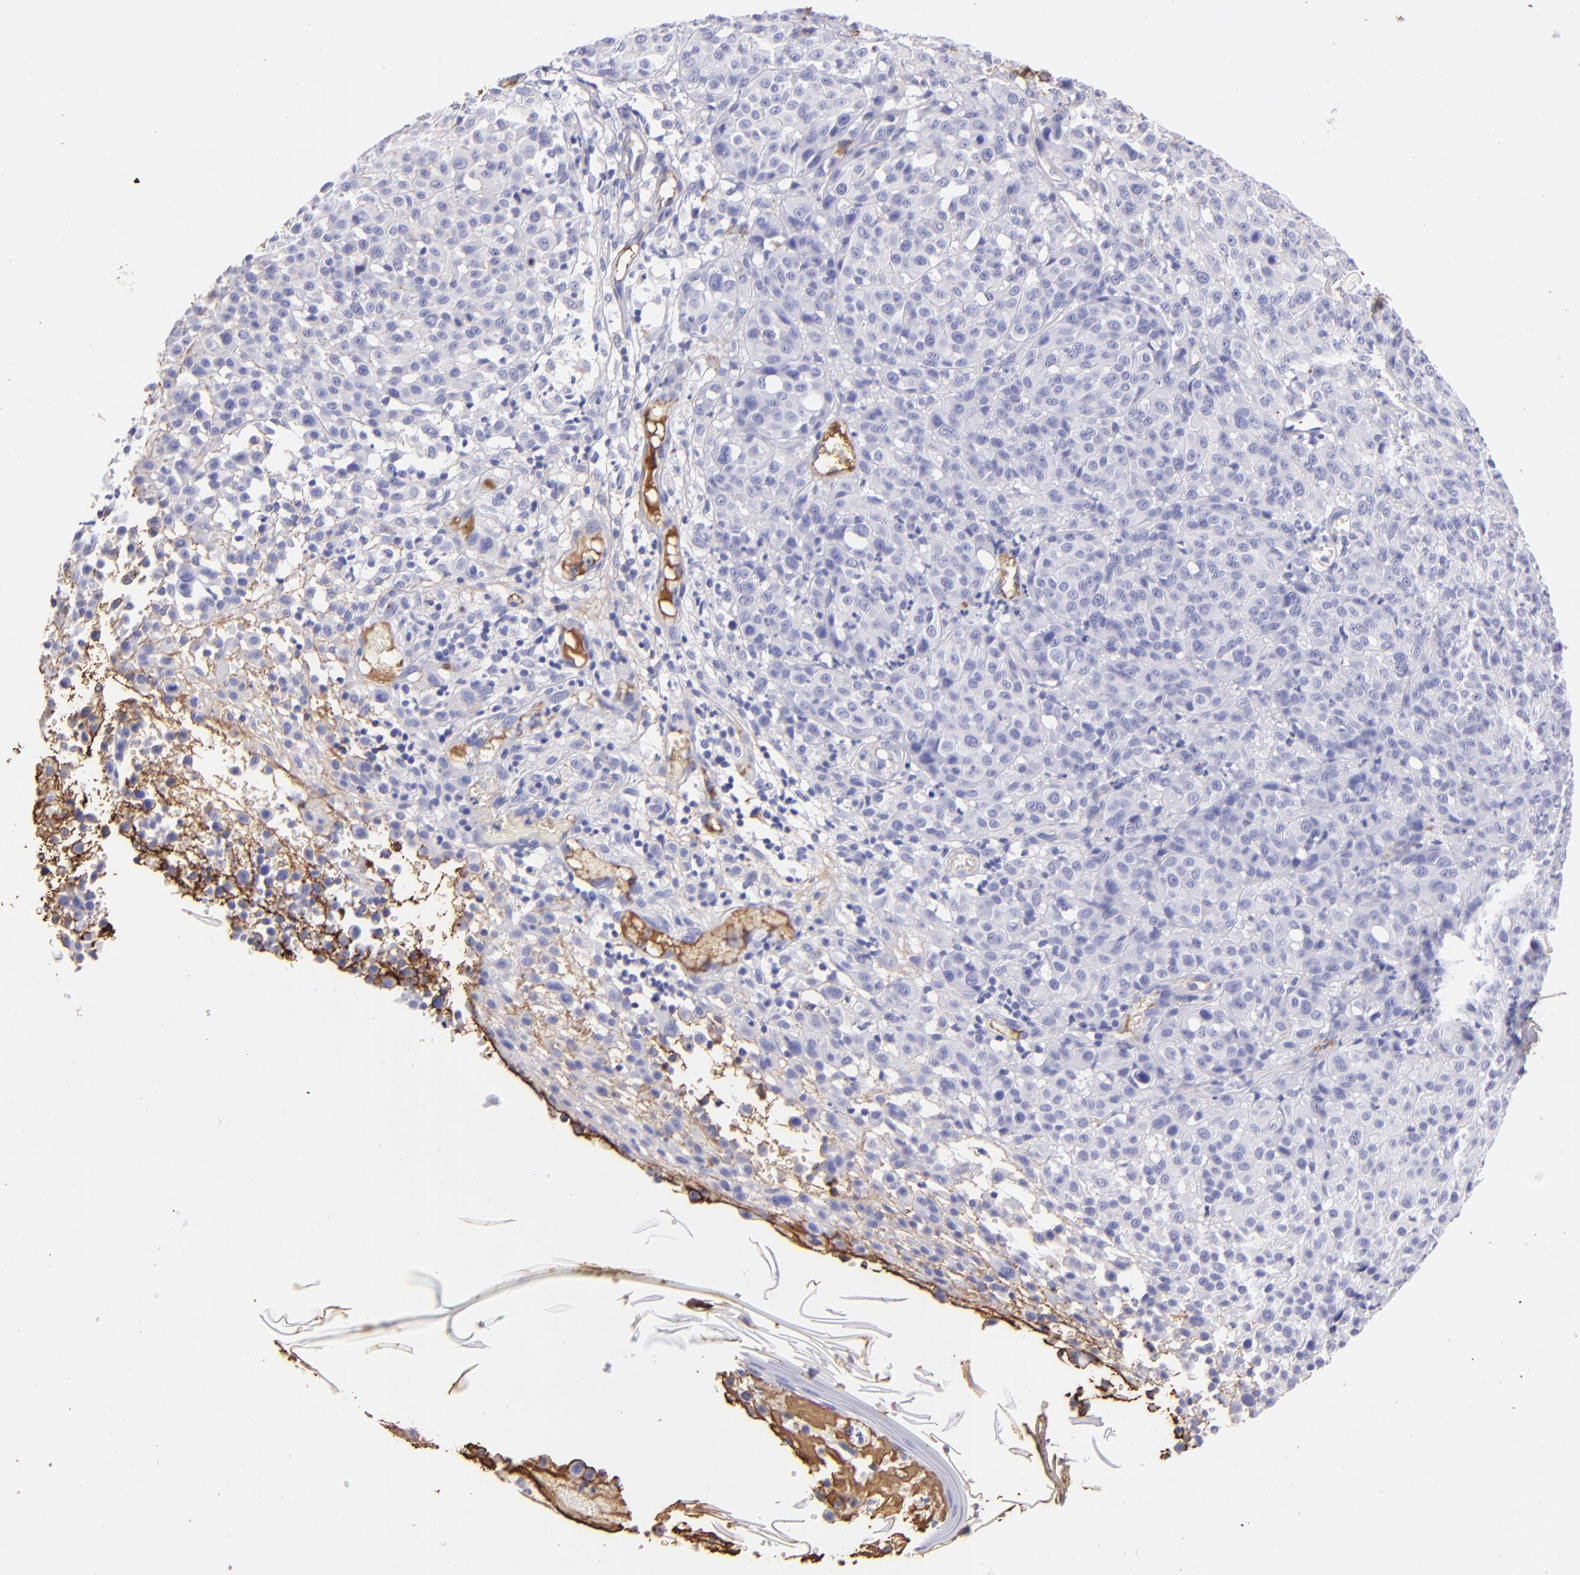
{"staining": {"intensity": "negative", "quantity": "none", "location": "none"}, "tissue": "melanoma", "cell_type": "Tumor cells", "image_type": "cancer", "snomed": [{"axis": "morphology", "description": "Malignant melanoma, NOS"}, {"axis": "topography", "description": "Skin"}], "caption": "Immunohistochemical staining of melanoma exhibits no significant positivity in tumor cells.", "gene": "FGB", "patient": {"sex": "female", "age": 49}}